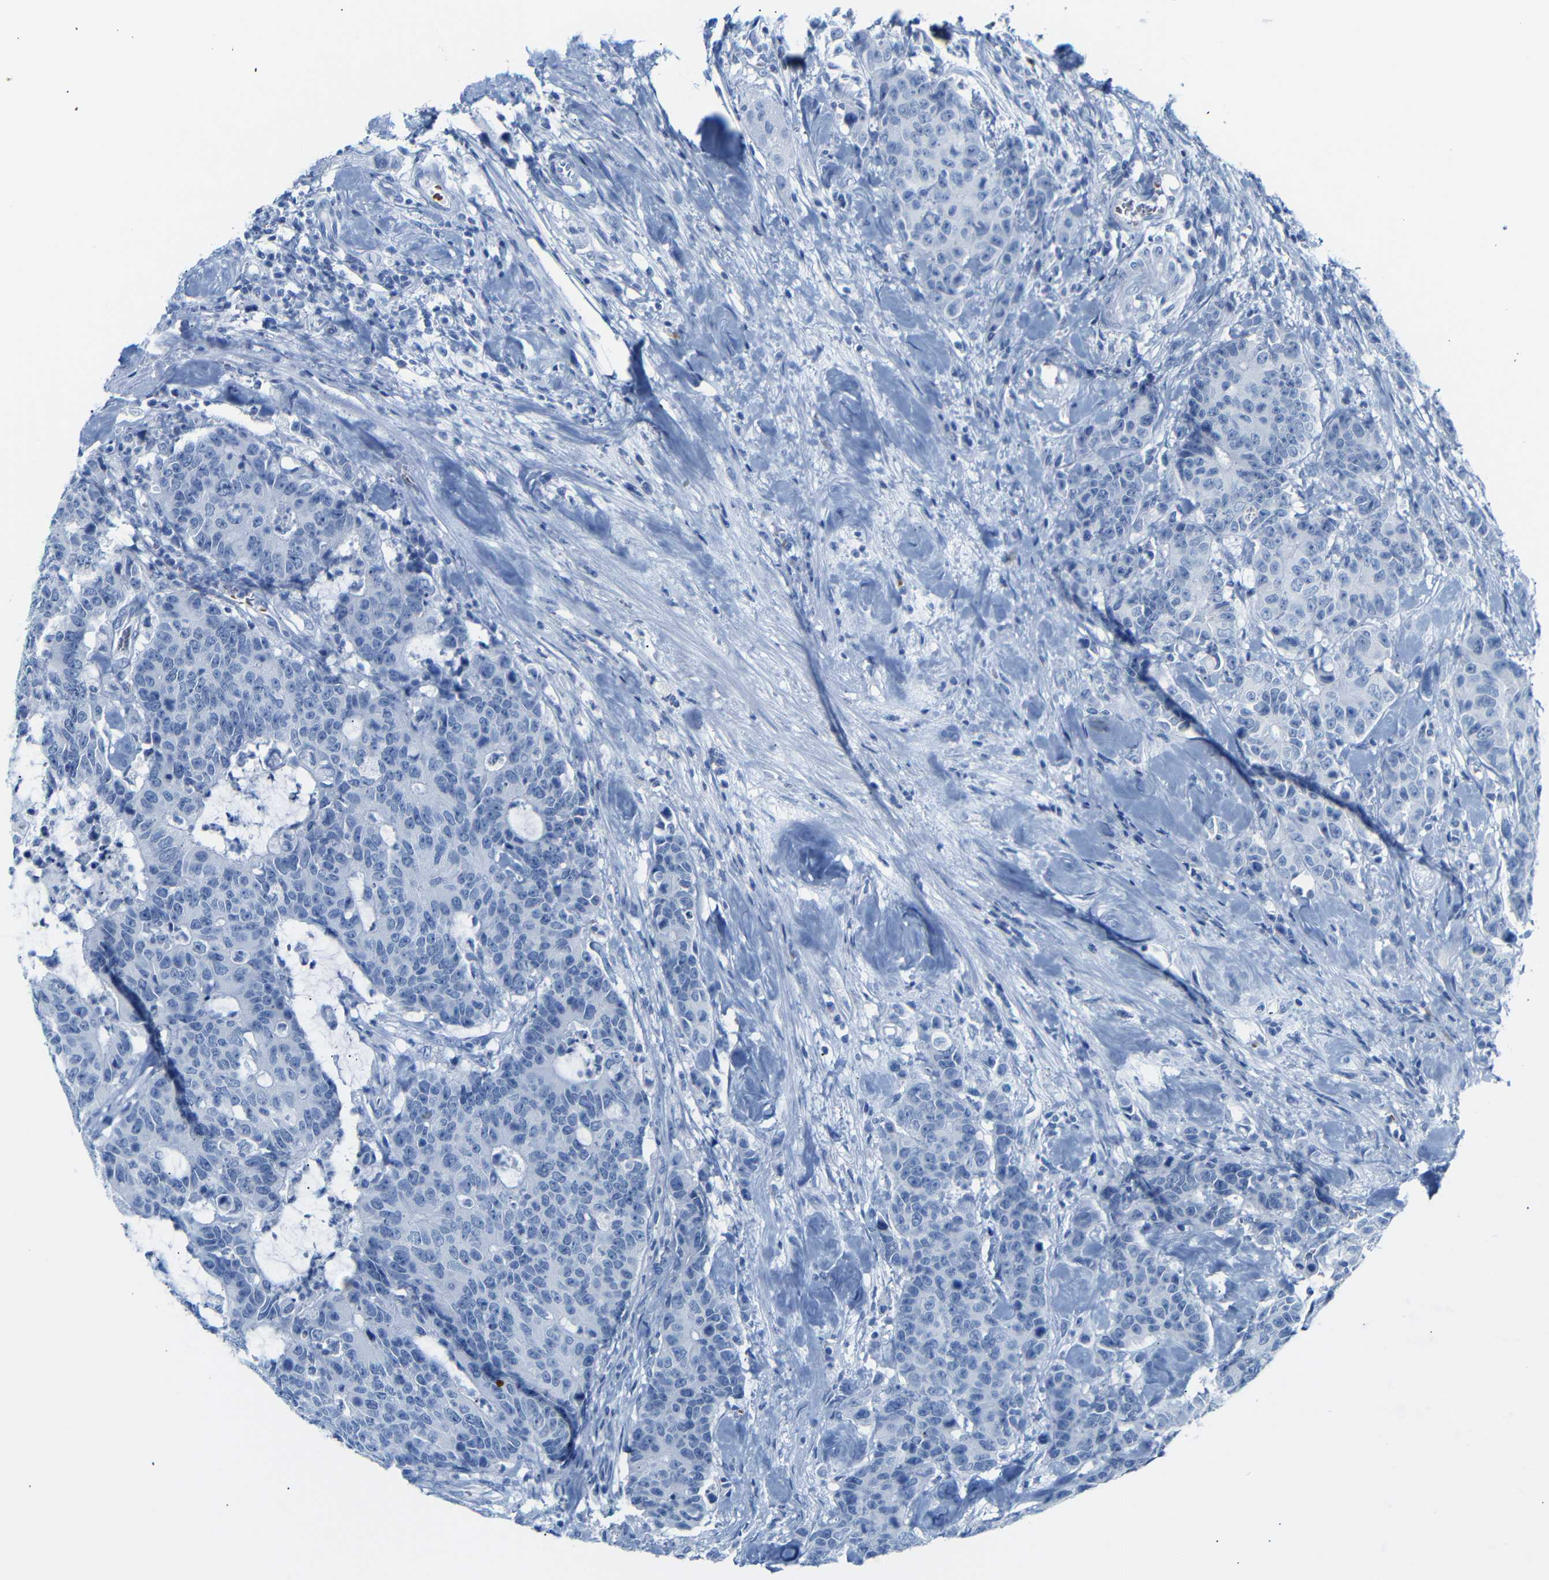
{"staining": {"intensity": "negative", "quantity": "none", "location": "none"}, "tissue": "colorectal cancer", "cell_type": "Tumor cells", "image_type": "cancer", "snomed": [{"axis": "morphology", "description": "Adenocarcinoma, NOS"}, {"axis": "topography", "description": "Colon"}], "caption": "This is an immunohistochemistry photomicrograph of colorectal cancer. There is no positivity in tumor cells.", "gene": "ERVMER34-1", "patient": {"sex": "female", "age": 86}}